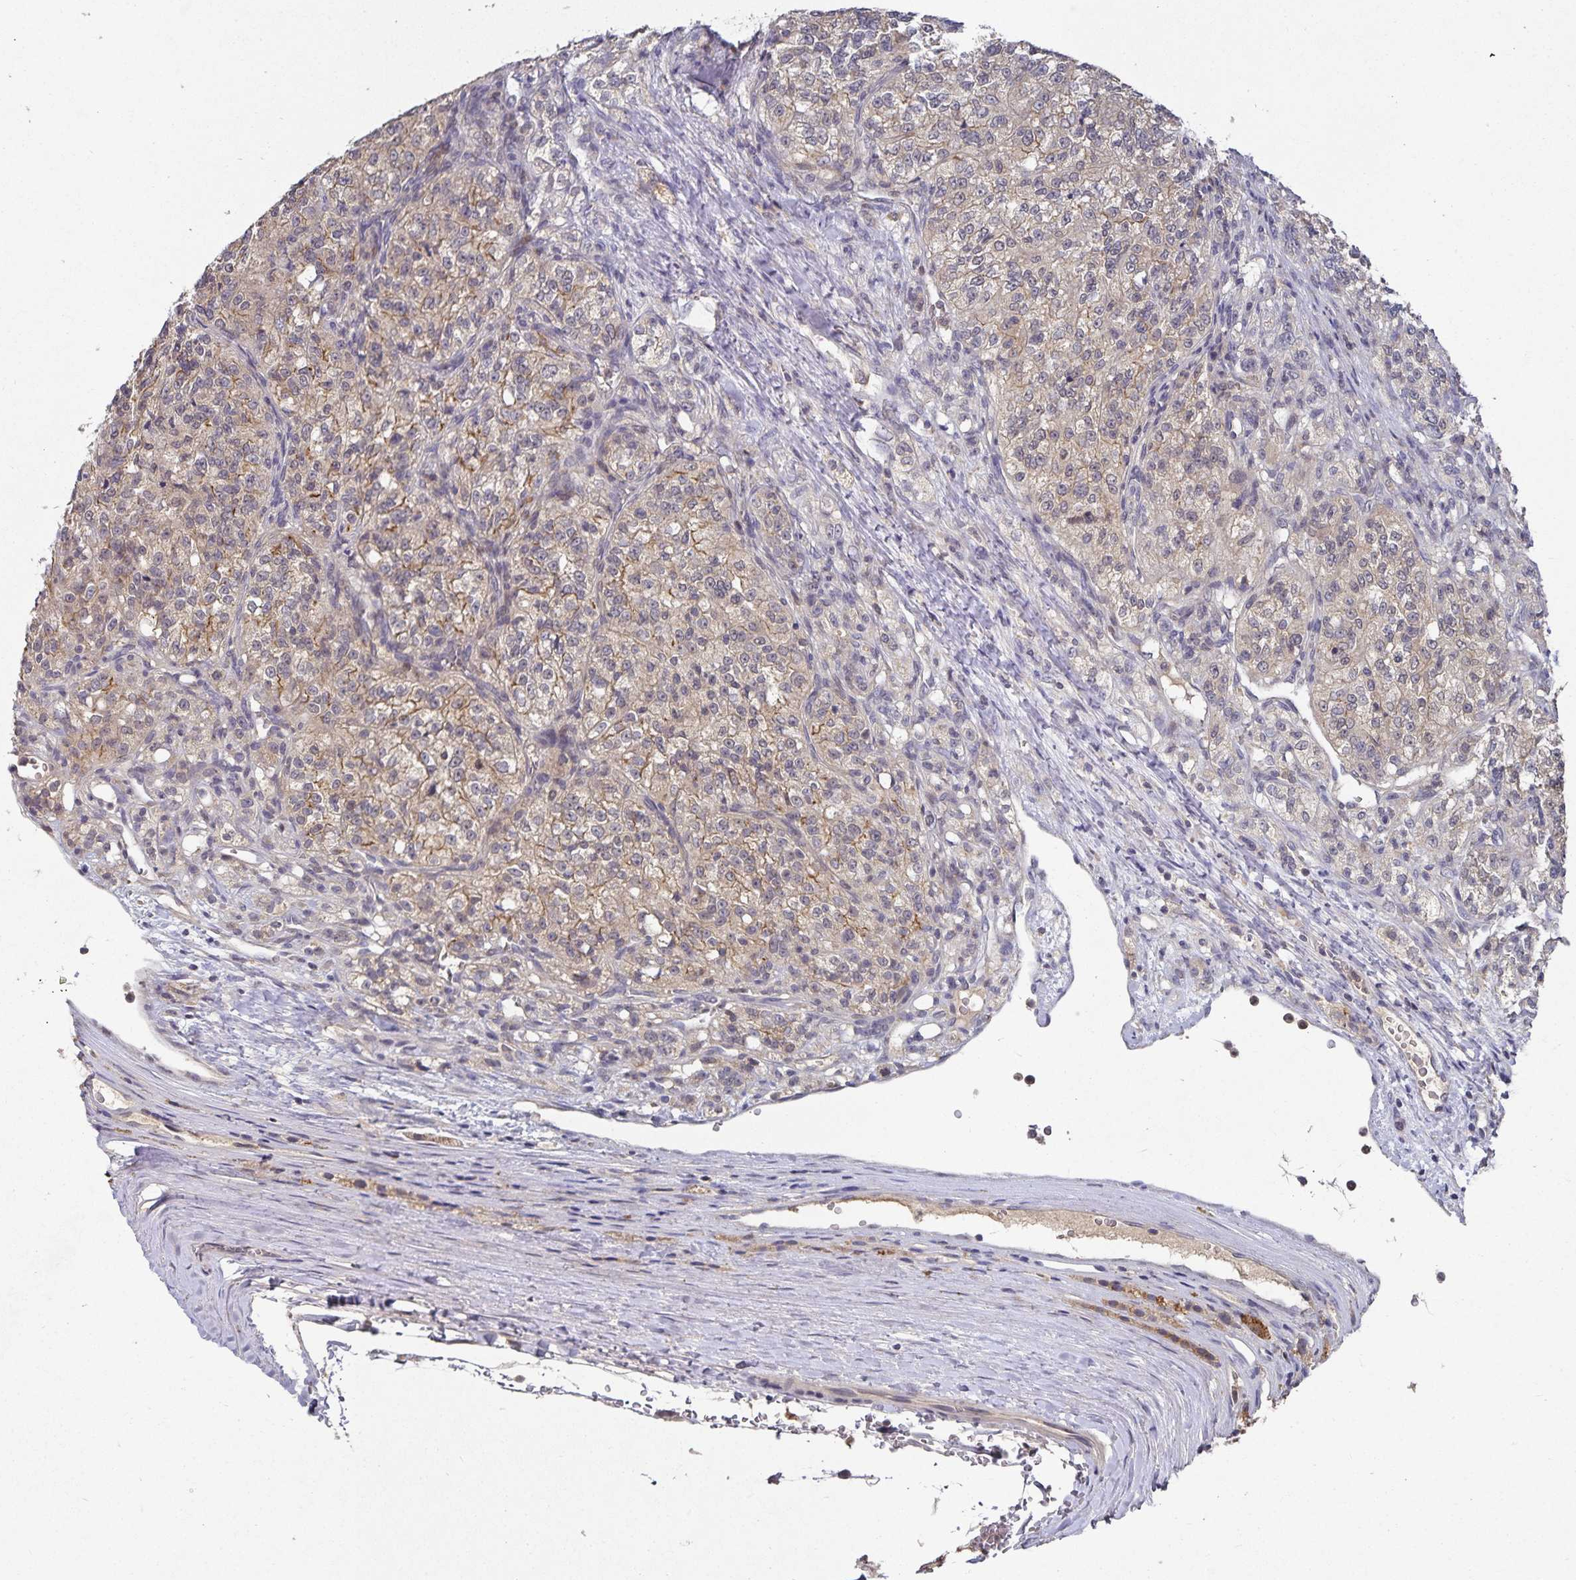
{"staining": {"intensity": "moderate", "quantity": "<25%", "location": "cytoplasmic/membranous"}, "tissue": "renal cancer", "cell_type": "Tumor cells", "image_type": "cancer", "snomed": [{"axis": "morphology", "description": "Adenocarcinoma, NOS"}, {"axis": "topography", "description": "Kidney"}], "caption": "Immunohistochemistry image of neoplastic tissue: human adenocarcinoma (renal) stained using immunohistochemistry demonstrates low levels of moderate protein expression localized specifically in the cytoplasmic/membranous of tumor cells, appearing as a cytoplasmic/membranous brown color.", "gene": "HEPN1", "patient": {"sex": "female", "age": 63}}